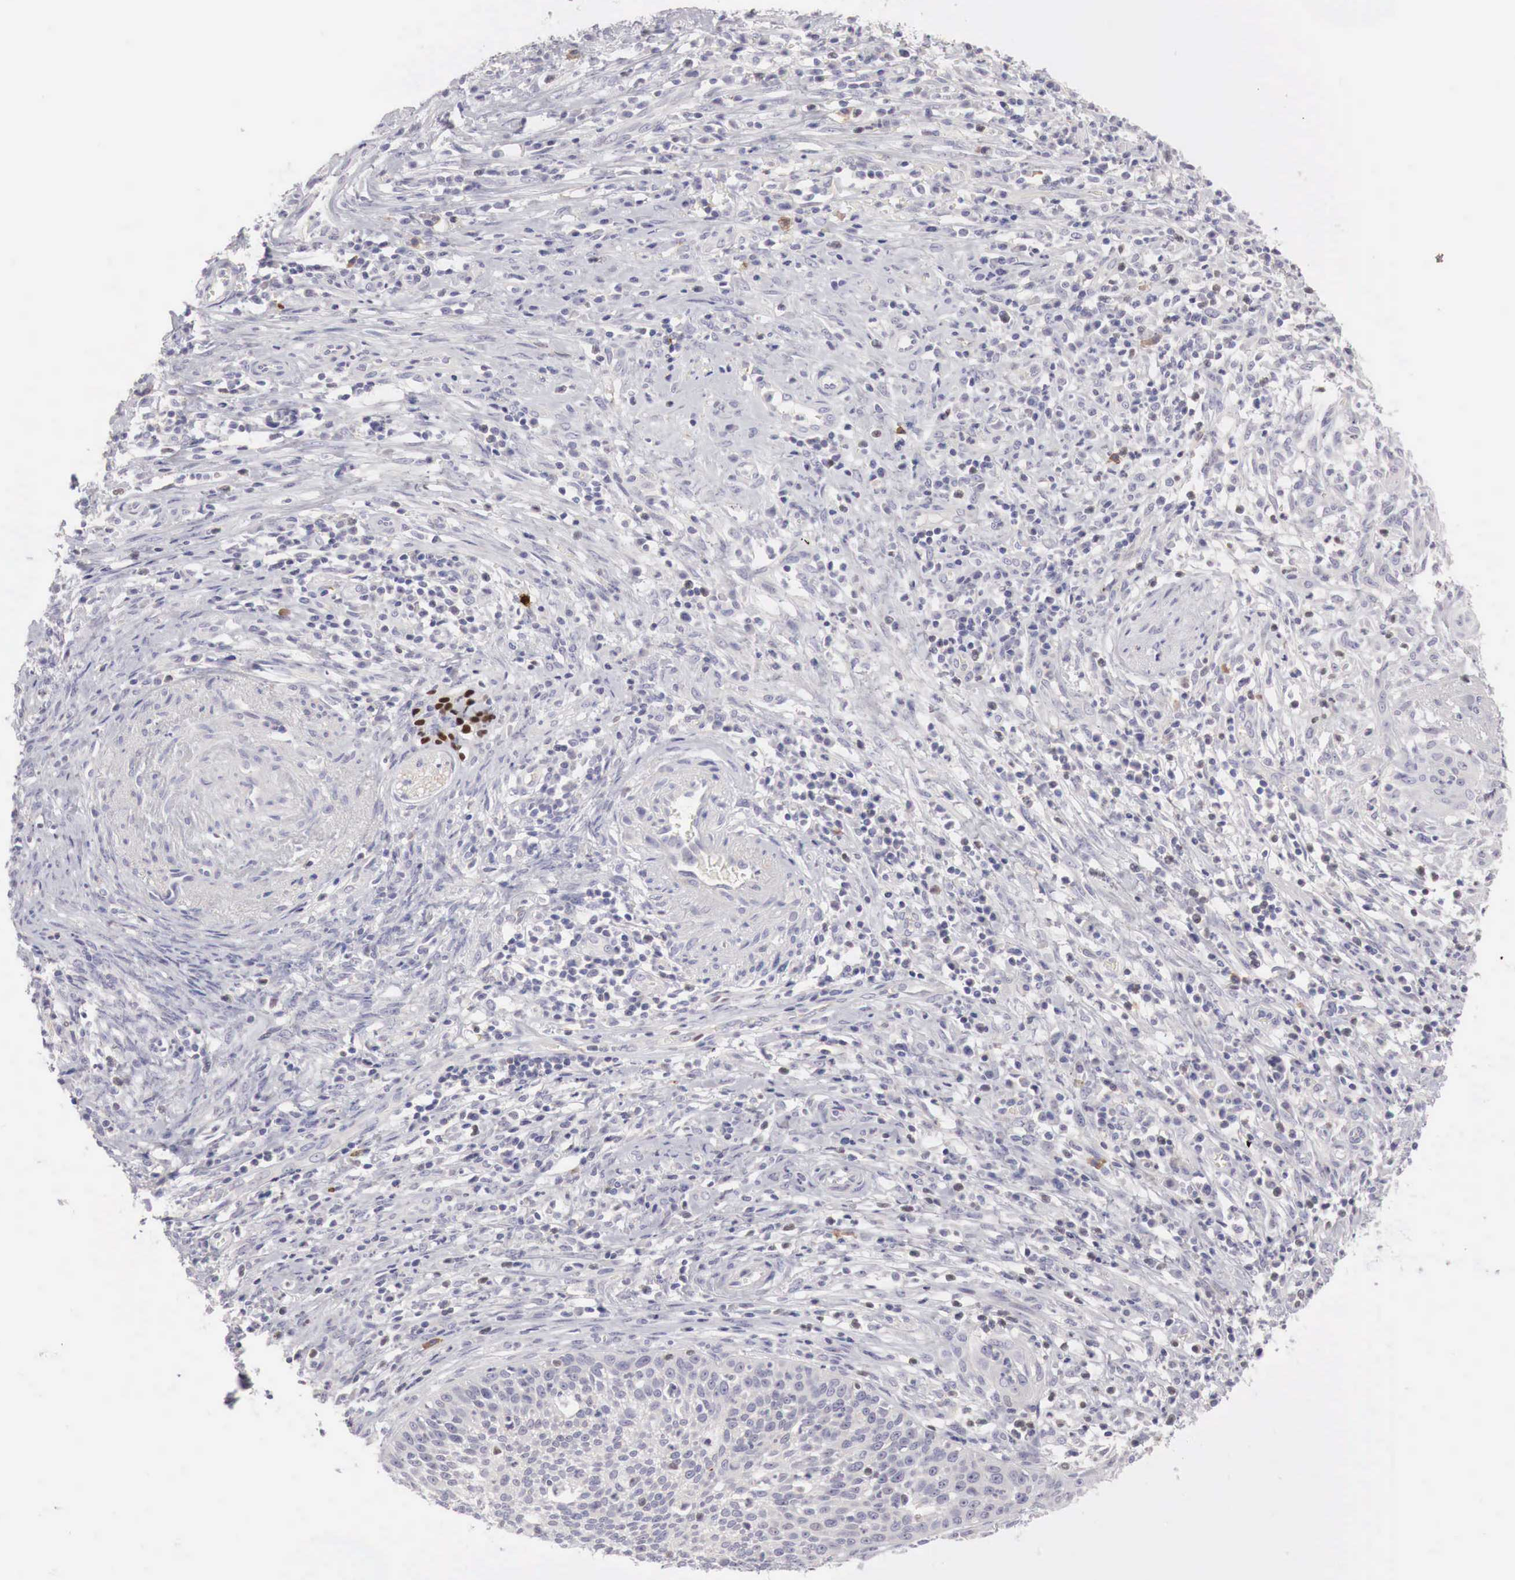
{"staining": {"intensity": "negative", "quantity": "none", "location": "none"}, "tissue": "cervical cancer", "cell_type": "Tumor cells", "image_type": "cancer", "snomed": [{"axis": "morphology", "description": "Squamous cell carcinoma, NOS"}, {"axis": "topography", "description": "Cervix"}], "caption": "Cervical cancer was stained to show a protein in brown. There is no significant staining in tumor cells. (DAB immunohistochemistry, high magnification).", "gene": "GATA1", "patient": {"sex": "female", "age": 41}}